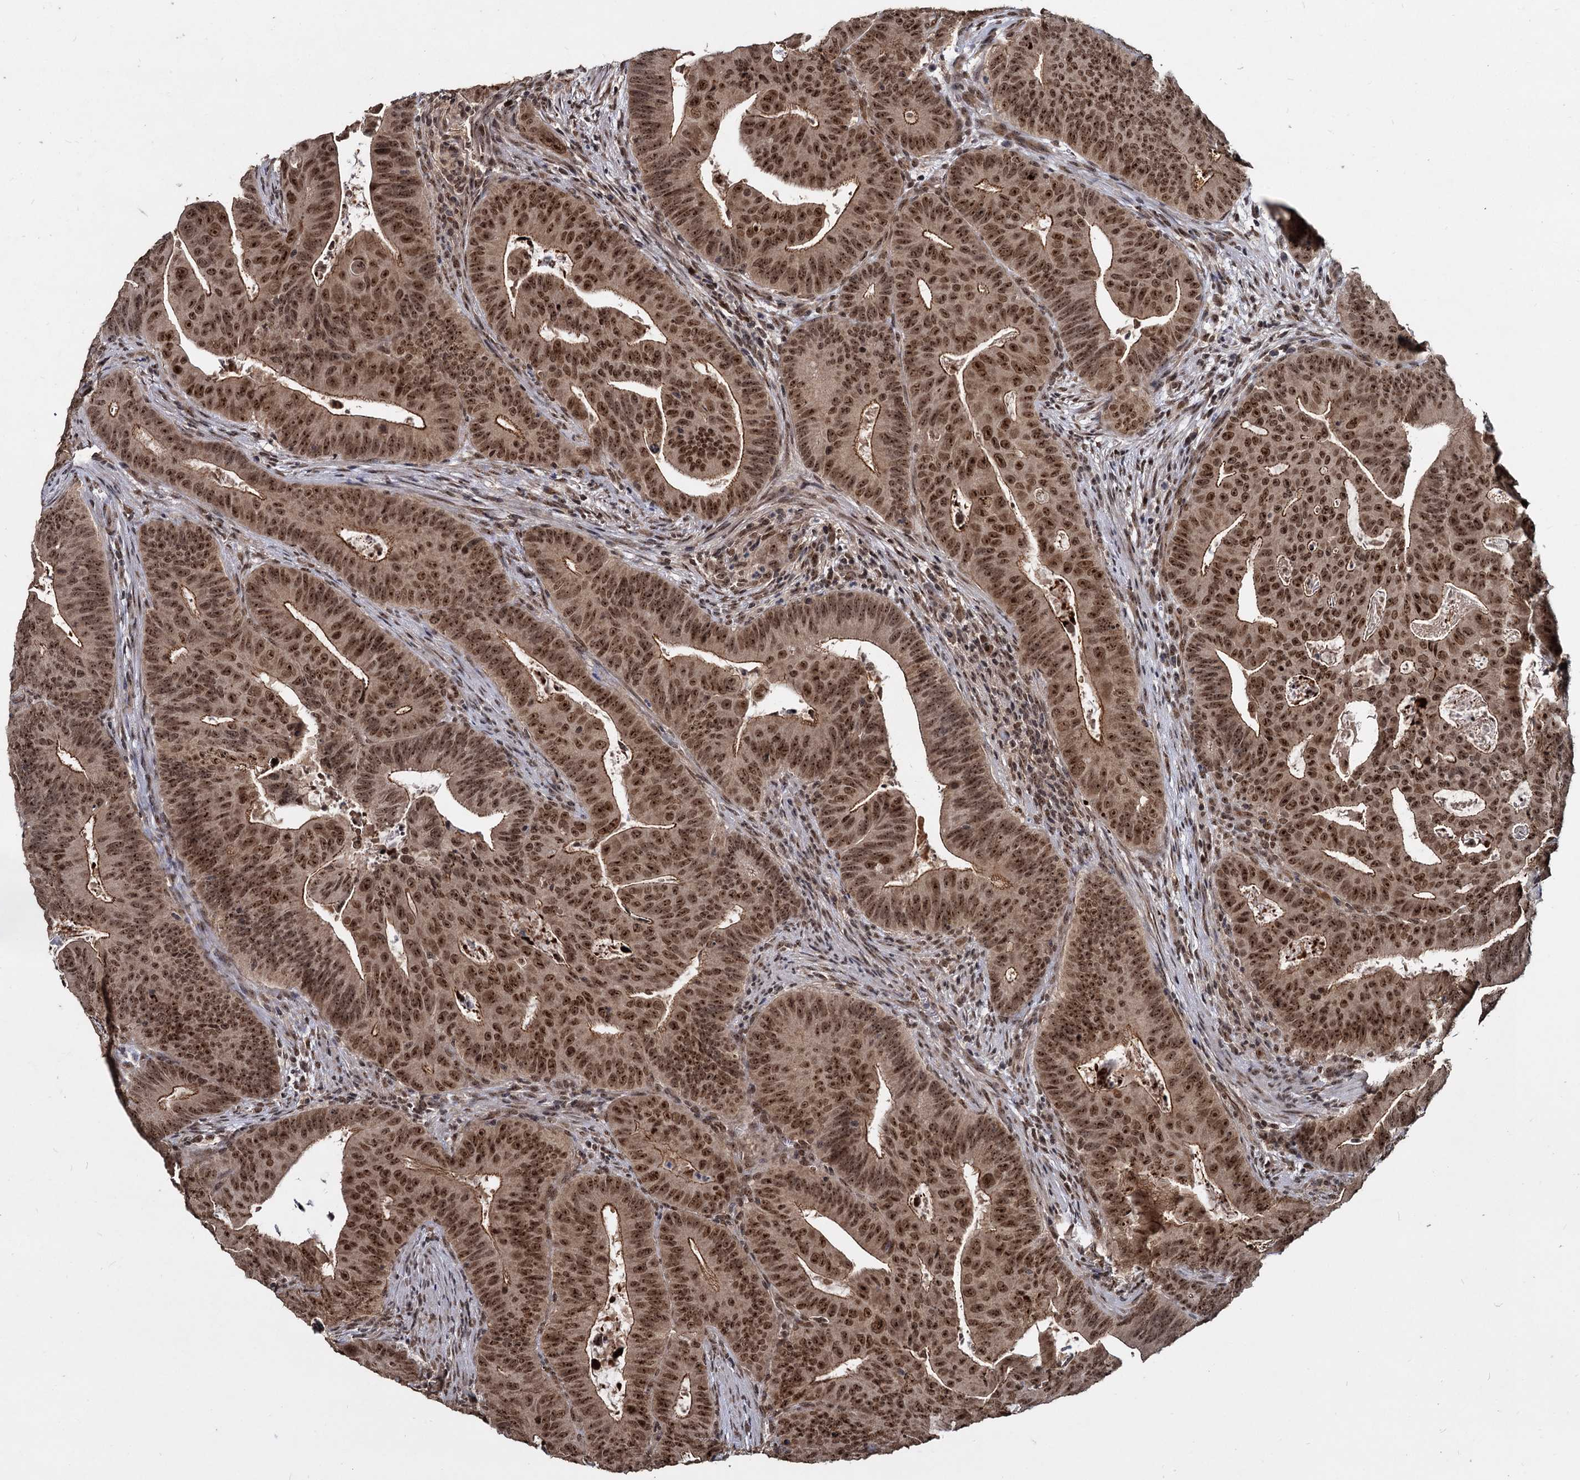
{"staining": {"intensity": "moderate", "quantity": ">75%", "location": "cytoplasmic/membranous,nuclear"}, "tissue": "colorectal cancer", "cell_type": "Tumor cells", "image_type": "cancer", "snomed": [{"axis": "morphology", "description": "Adenocarcinoma, NOS"}, {"axis": "topography", "description": "Rectum"}], "caption": "A histopathology image of colorectal cancer stained for a protein demonstrates moderate cytoplasmic/membranous and nuclear brown staining in tumor cells.", "gene": "FAM216B", "patient": {"sex": "female", "age": 75}}